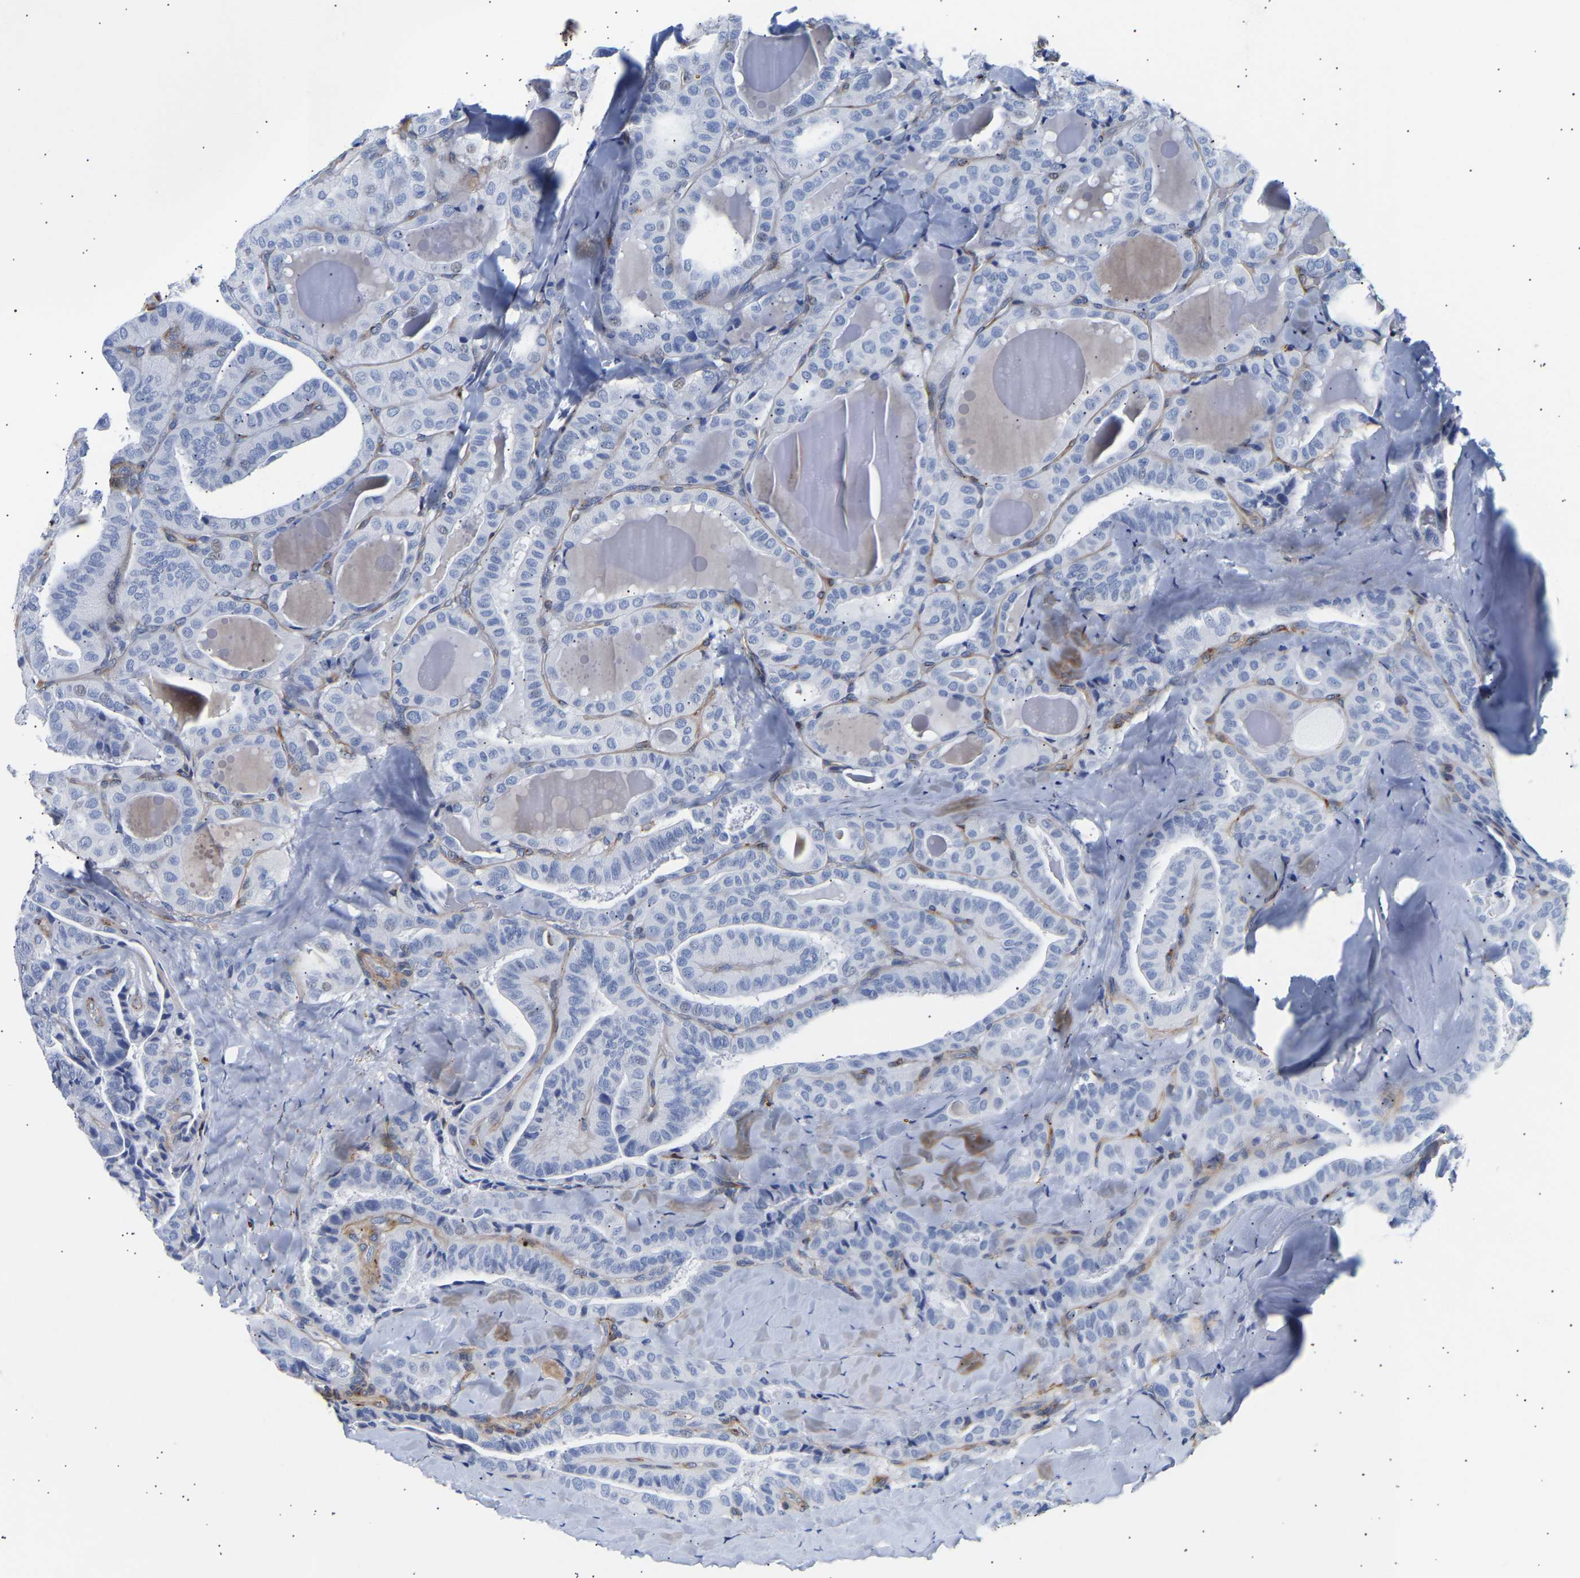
{"staining": {"intensity": "negative", "quantity": "none", "location": "none"}, "tissue": "thyroid cancer", "cell_type": "Tumor cells", "image_type": "cancer", "snomed": [{"axis": "morphology", "description": "Papillary adenocarcinoma, NOS"}, {"axis": "topography", "description": "Thyroid gland"}], "caption": "High magnification brightfield microscopy of thyroid papillary adenocarcinoma stained with DAB (brown) and counterstained with hematoxylin (blue): tumor cells show no significant staining.", "gene": "IGFBP7", "patient": {"sex": "male", "age": 77}}